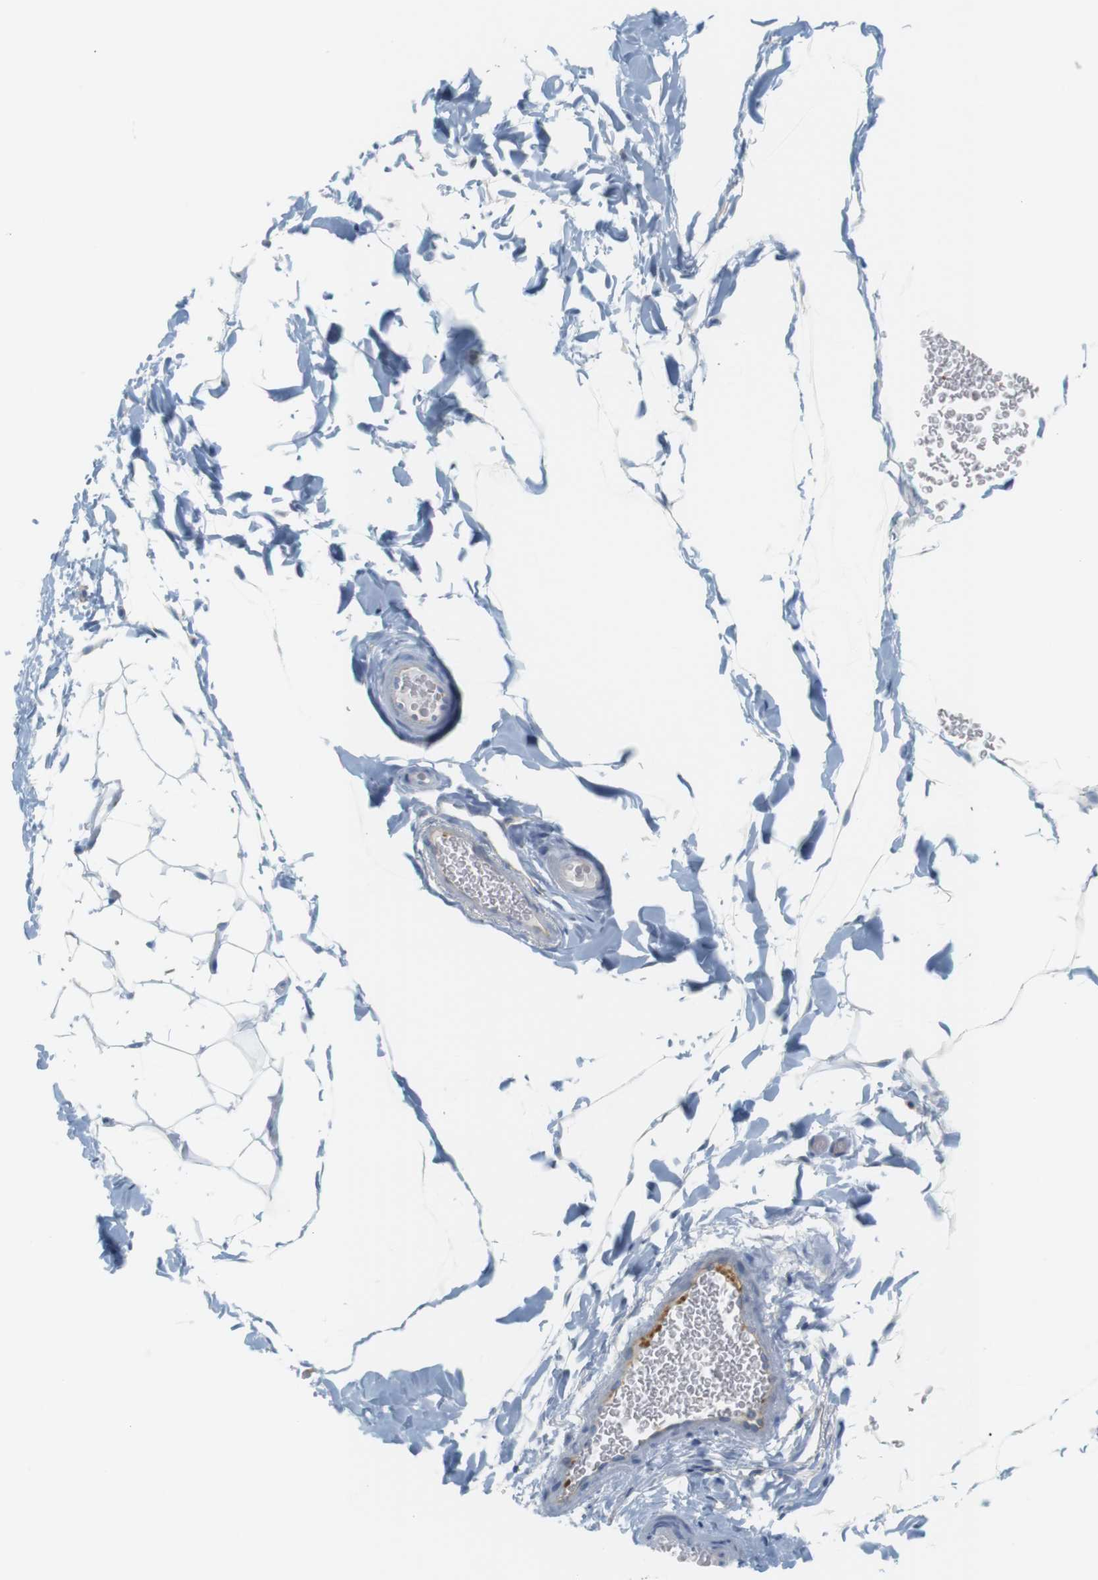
{"staining": {"intensity": "negative", "quantity": "none", "location": "none"}, "tissue": "adipose tissue", "cell_type": "Adipocytes", "image_type": "normal", "snomed": [{"axis": "morphology", "description": "Normal tissue, NOS"}, {"axis": "topography", "description": "Soft tissue"}], "caption": "Immunohistochemistry photomicrograph of unremarkable adipose tissue: adipose tissue stained with DAB (3,3'-diaminobenzidine) displays no significant protein expression in adipocytes. Brightfield microscopy of immunohistochemistry (IHC) stained with DAB (3,3'-diaminobenzidine) (brown) and hematoxylin (blue), captured at high magnification.", "gene": "F2R", "patient": {"sex": "male", "age": 26}}